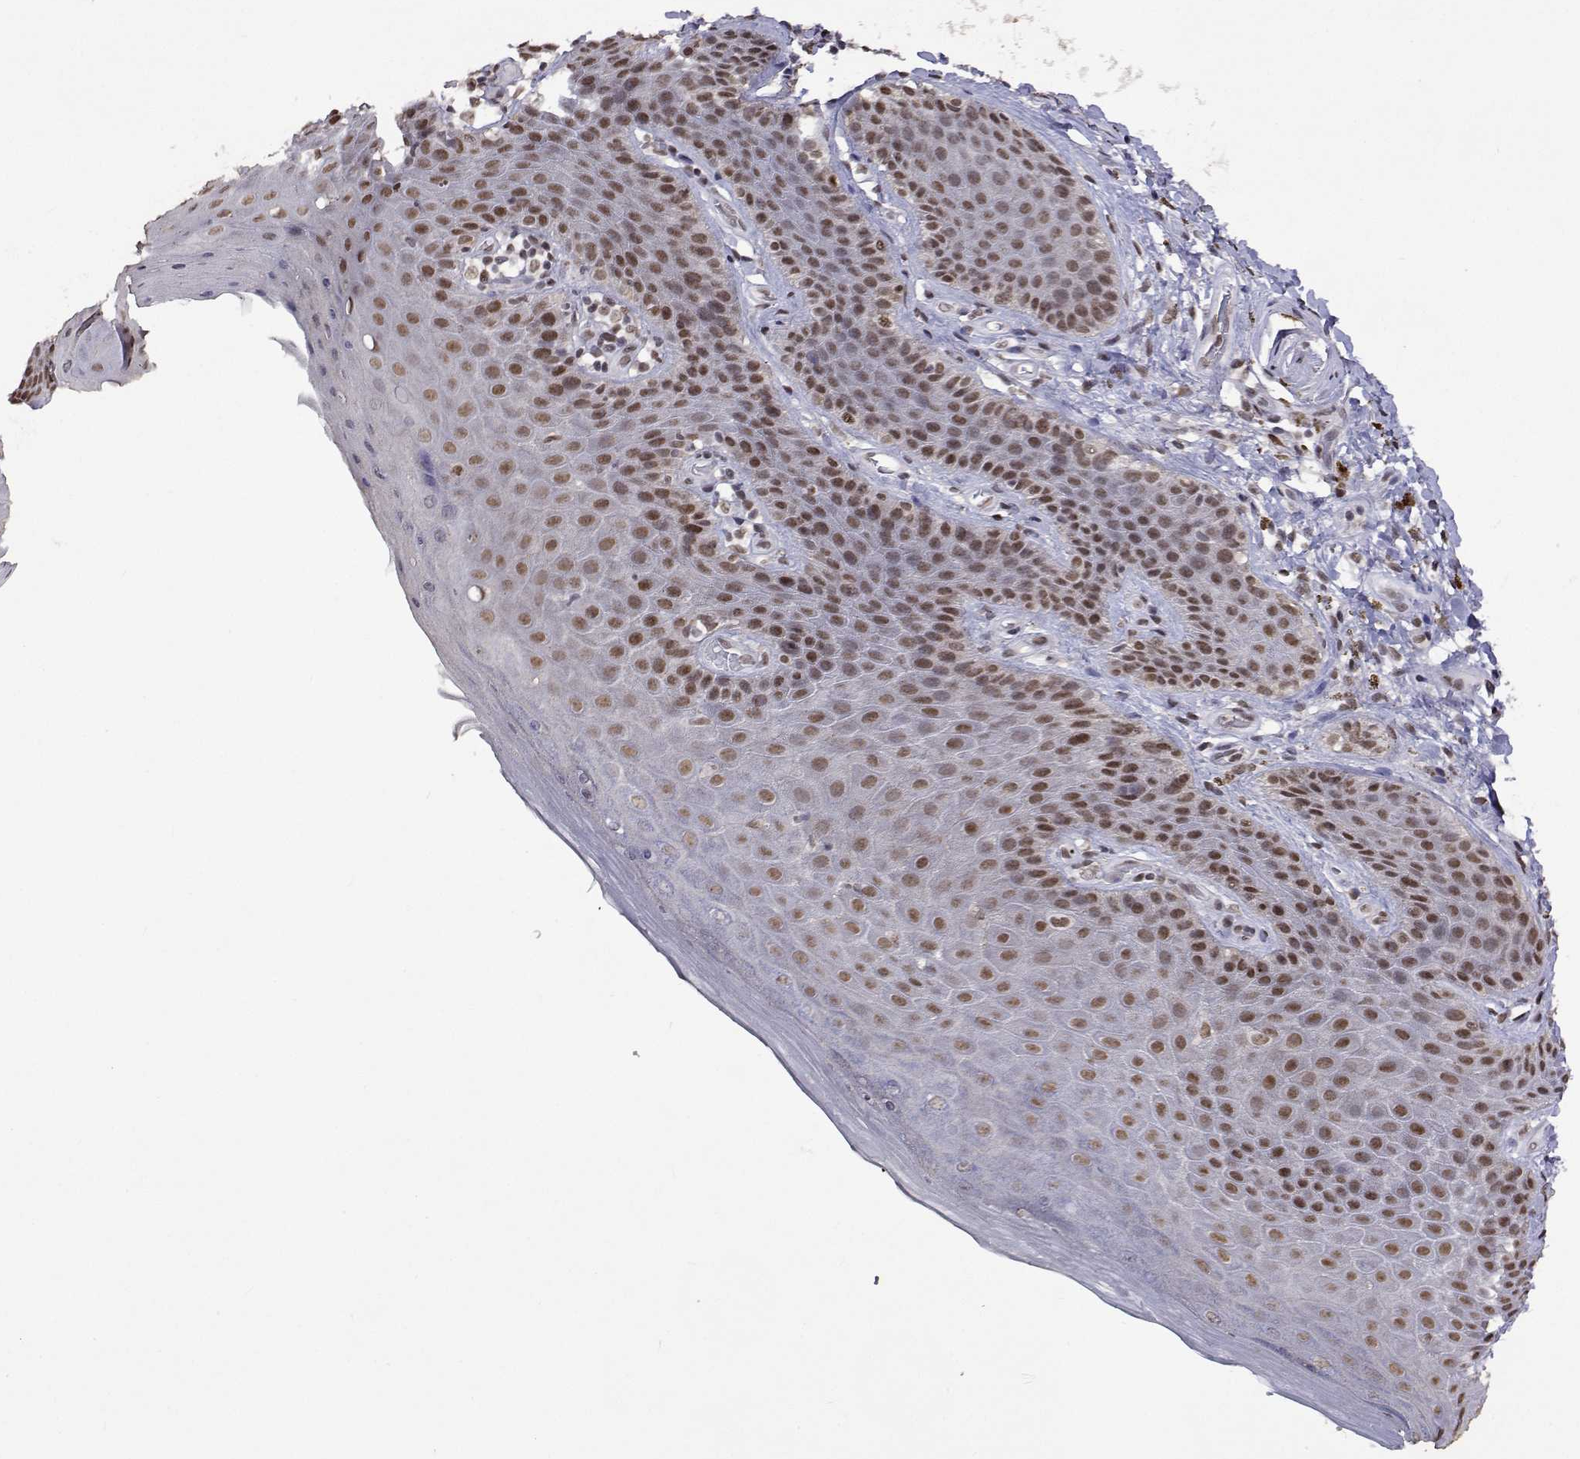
{"staining": {"intensity": "moderate", "quantity": ">75%", "location": "nuclear"}, "tissue": "skin", "cell_type": "Epidermal cells", "image_type": "normal", "snomed": [{"axis": "morphology", "description": "Normal tissue, NOS"}, {"axis": "topography", "description": "Anal"}, {"axis": "topography", "description": "Peripheral nerve tissue"}], "caption": "A brown stain highlights moderate nuclear positivity of a protein in epidermal cells of benign human skin. The staining was performed using DAB, with brown indicating positive protein expression. Nuclei are stained blue with hematoxylin.", "gene": "HNRNPA0", "patient": {"sex": "male", "age": 53}}